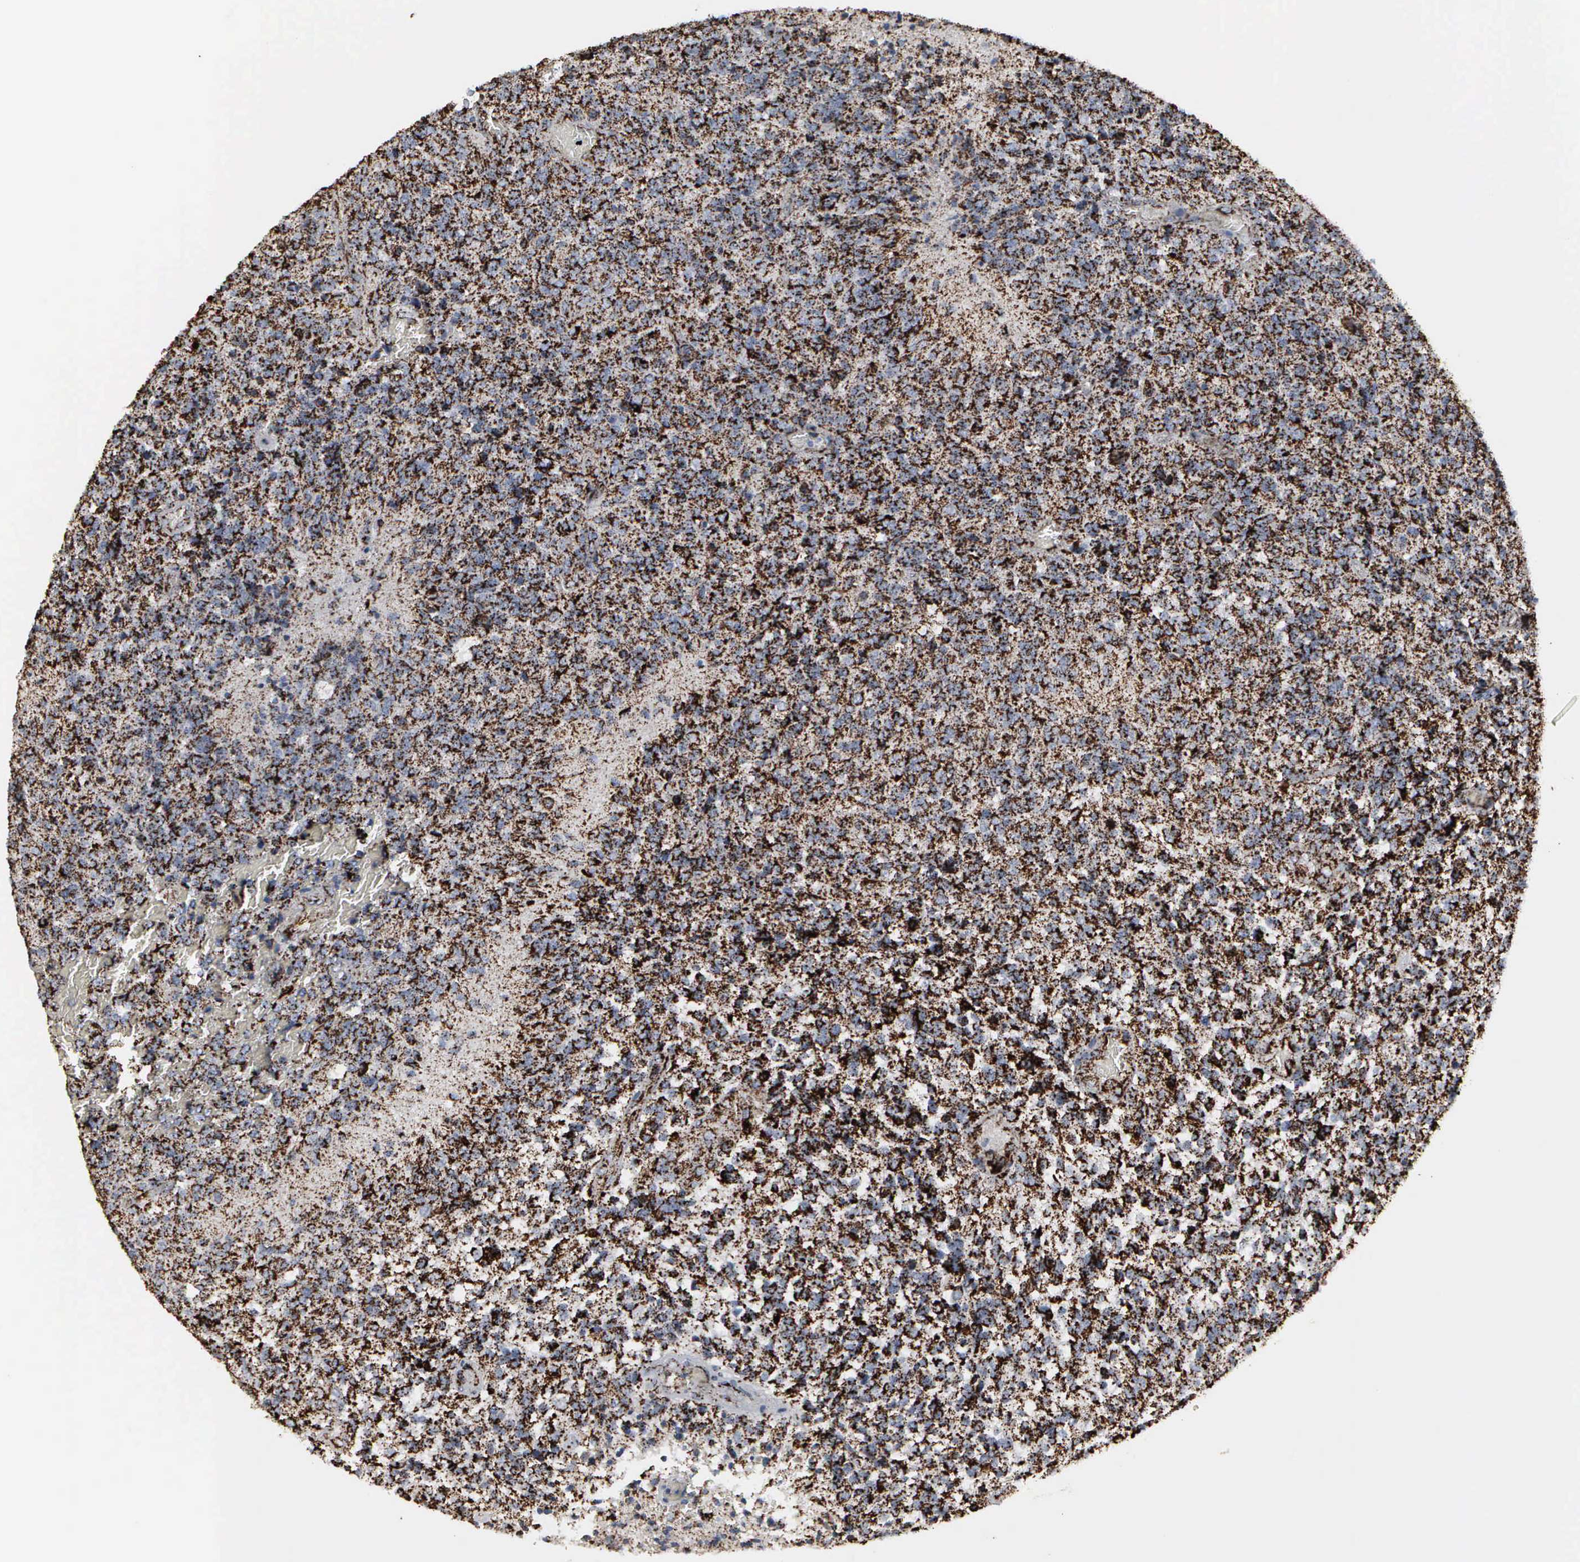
{"staining": {"intensity": "strong", "quantity": ">75%", "location": "cytoplasmic/membranous"}, "tissue": "glioma", "cell_type": "Tumor cells", "image_type": "cancer", "snomed": [{"axis": "morphology", "description": "Glioma, malignant, High grade"}, {"axis": "topography", "description": "Brain"}], "caption": "A high amount of strong cytoplasmic/membranous staining is identified in approximately >75% of tumor cells in glioma tissue. Using DAB (brown) and hematoxylin (blue) stains, captured at high magnification using brightfield microscopy.", "gene": "HSPA9", "patient": {"sex": "male", "age": 36}}